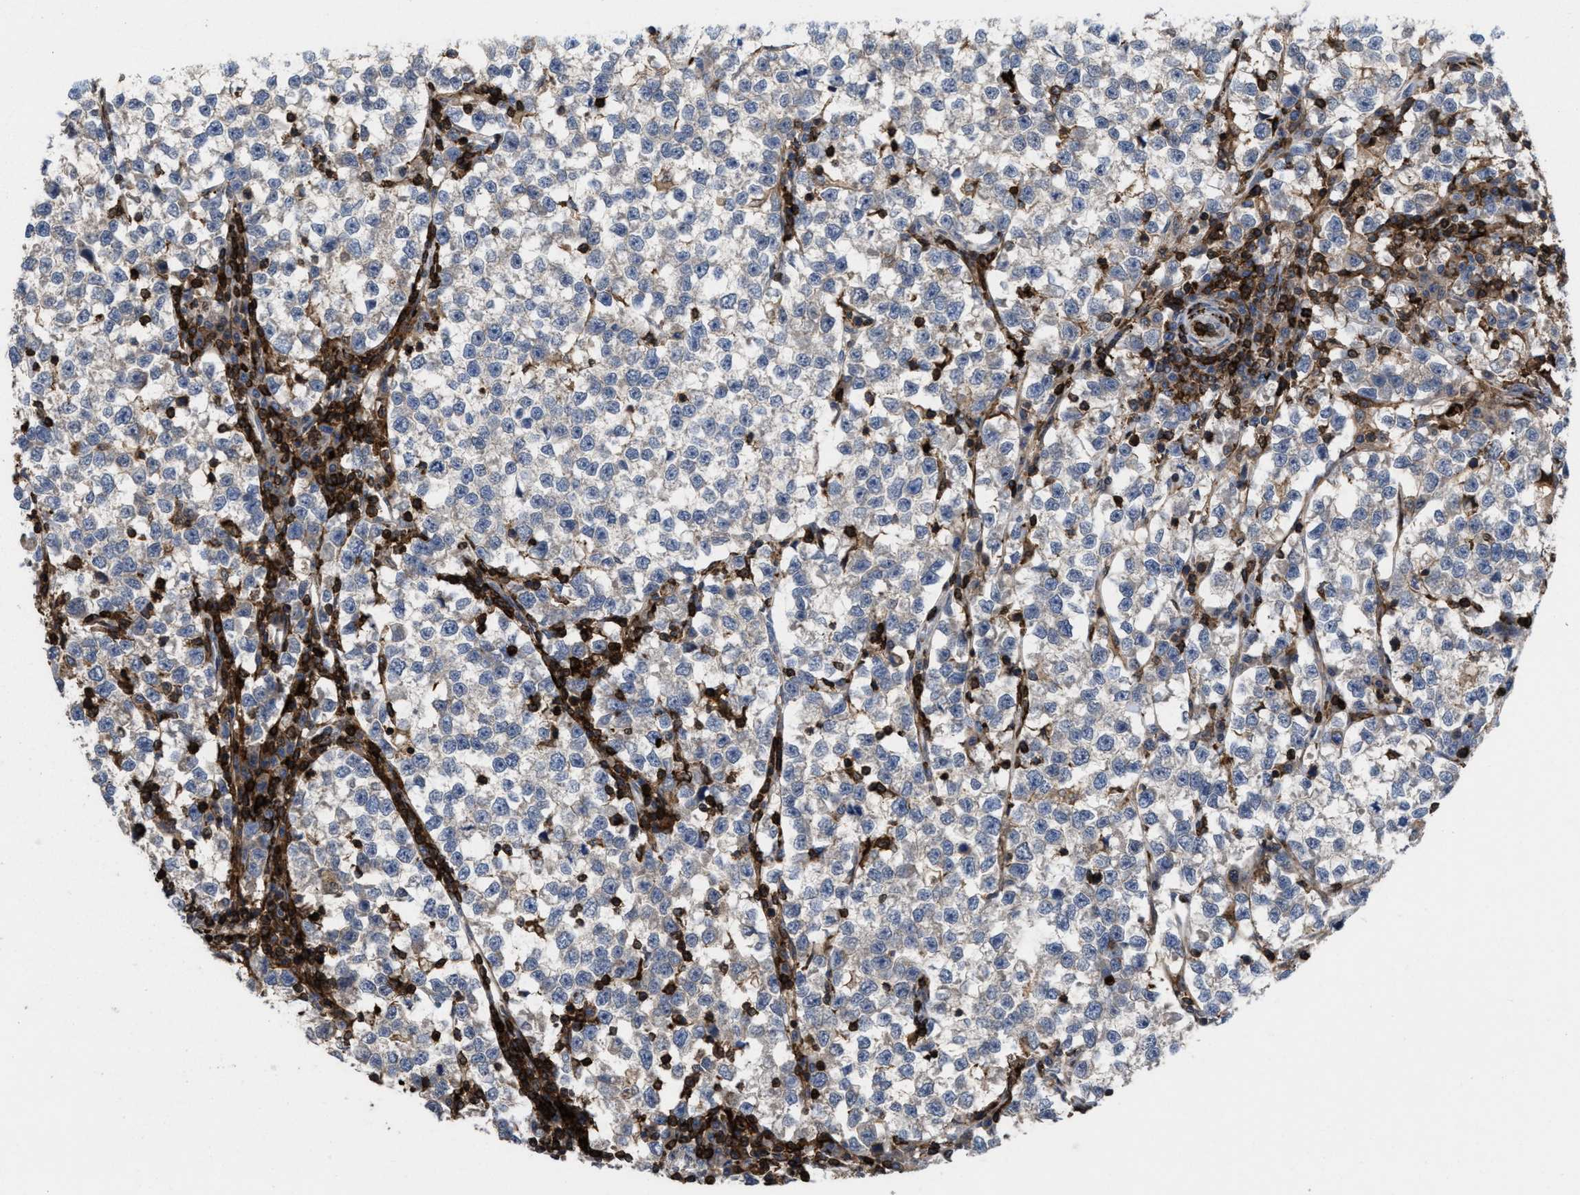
{"staining": {"intensity": "weak", "quantity": "<25%", "location": "cytoplasmic/membranous"}, "tissue": "testis cancer", "cell_type": "Tumor cells", "image_type": "cancer", "snomed": [{"axis": "morphology", "description": "Normal tissue, NOS"}, {"axis": "morphology", "description": "Seminoma, NOS"}, {"axis": "topography", "description": "Testis"}], "caption": "Human seminoma (testis) stained for a protein using immunohistochemistry (IHC) reveals no staining in tumor cells.", "gene": "PTPRE", "patient": {"sex": "male", "age": 43}}